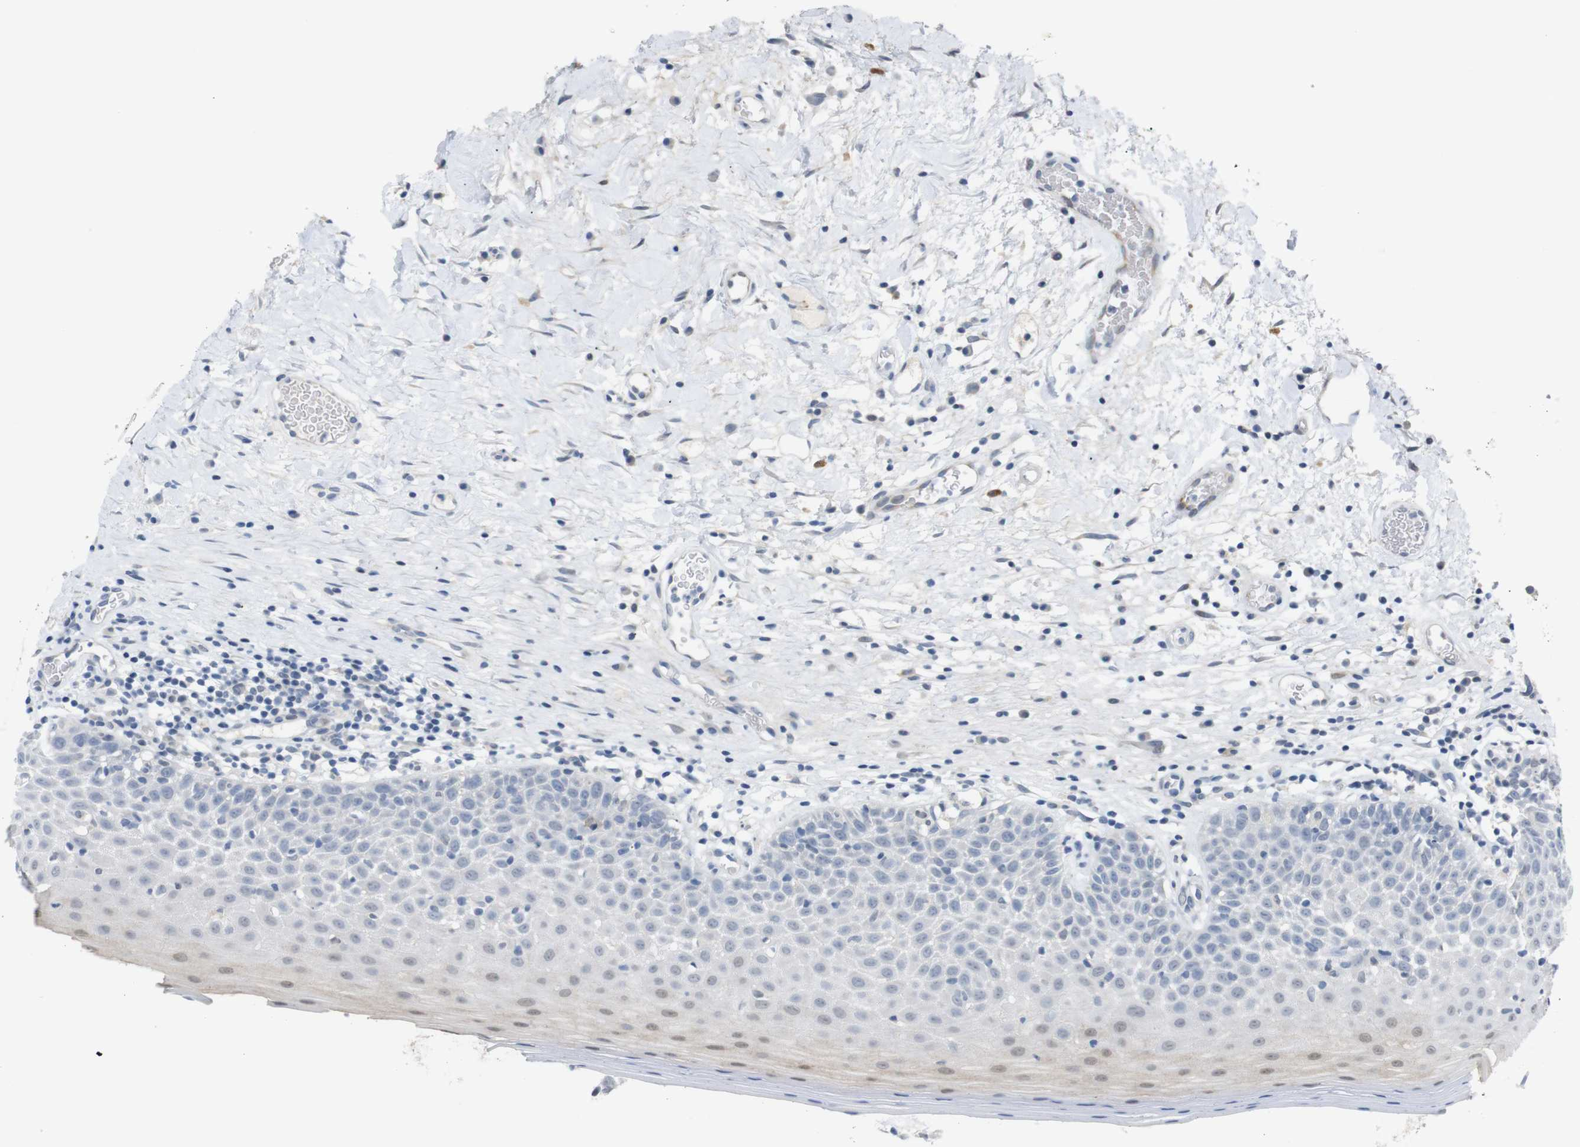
{"staining": {"intensity": "weak", "quantity": "25%-75%", "location": "cytoplasmic/membranous"}, "tissue": "oral mucosa", "cell_type": "Squamous epithelial cells", "image_type": "normal", "snomed": [{"axis": "morphology", "description": "Normal tissue, NOS"}, {"axis": "topography", "description": "Skeletal muscle"}, {"axis": "topography", "description": "Oral tissue"}], "caption": "Protein expression analysis of benign human oral mucosa reveals weak cytoplasmic/membranous positivity in about 25%-75% of squamous epithelial cells.", "gene": "CHRM5", "patient": {"sex": "male", "age": 58}}